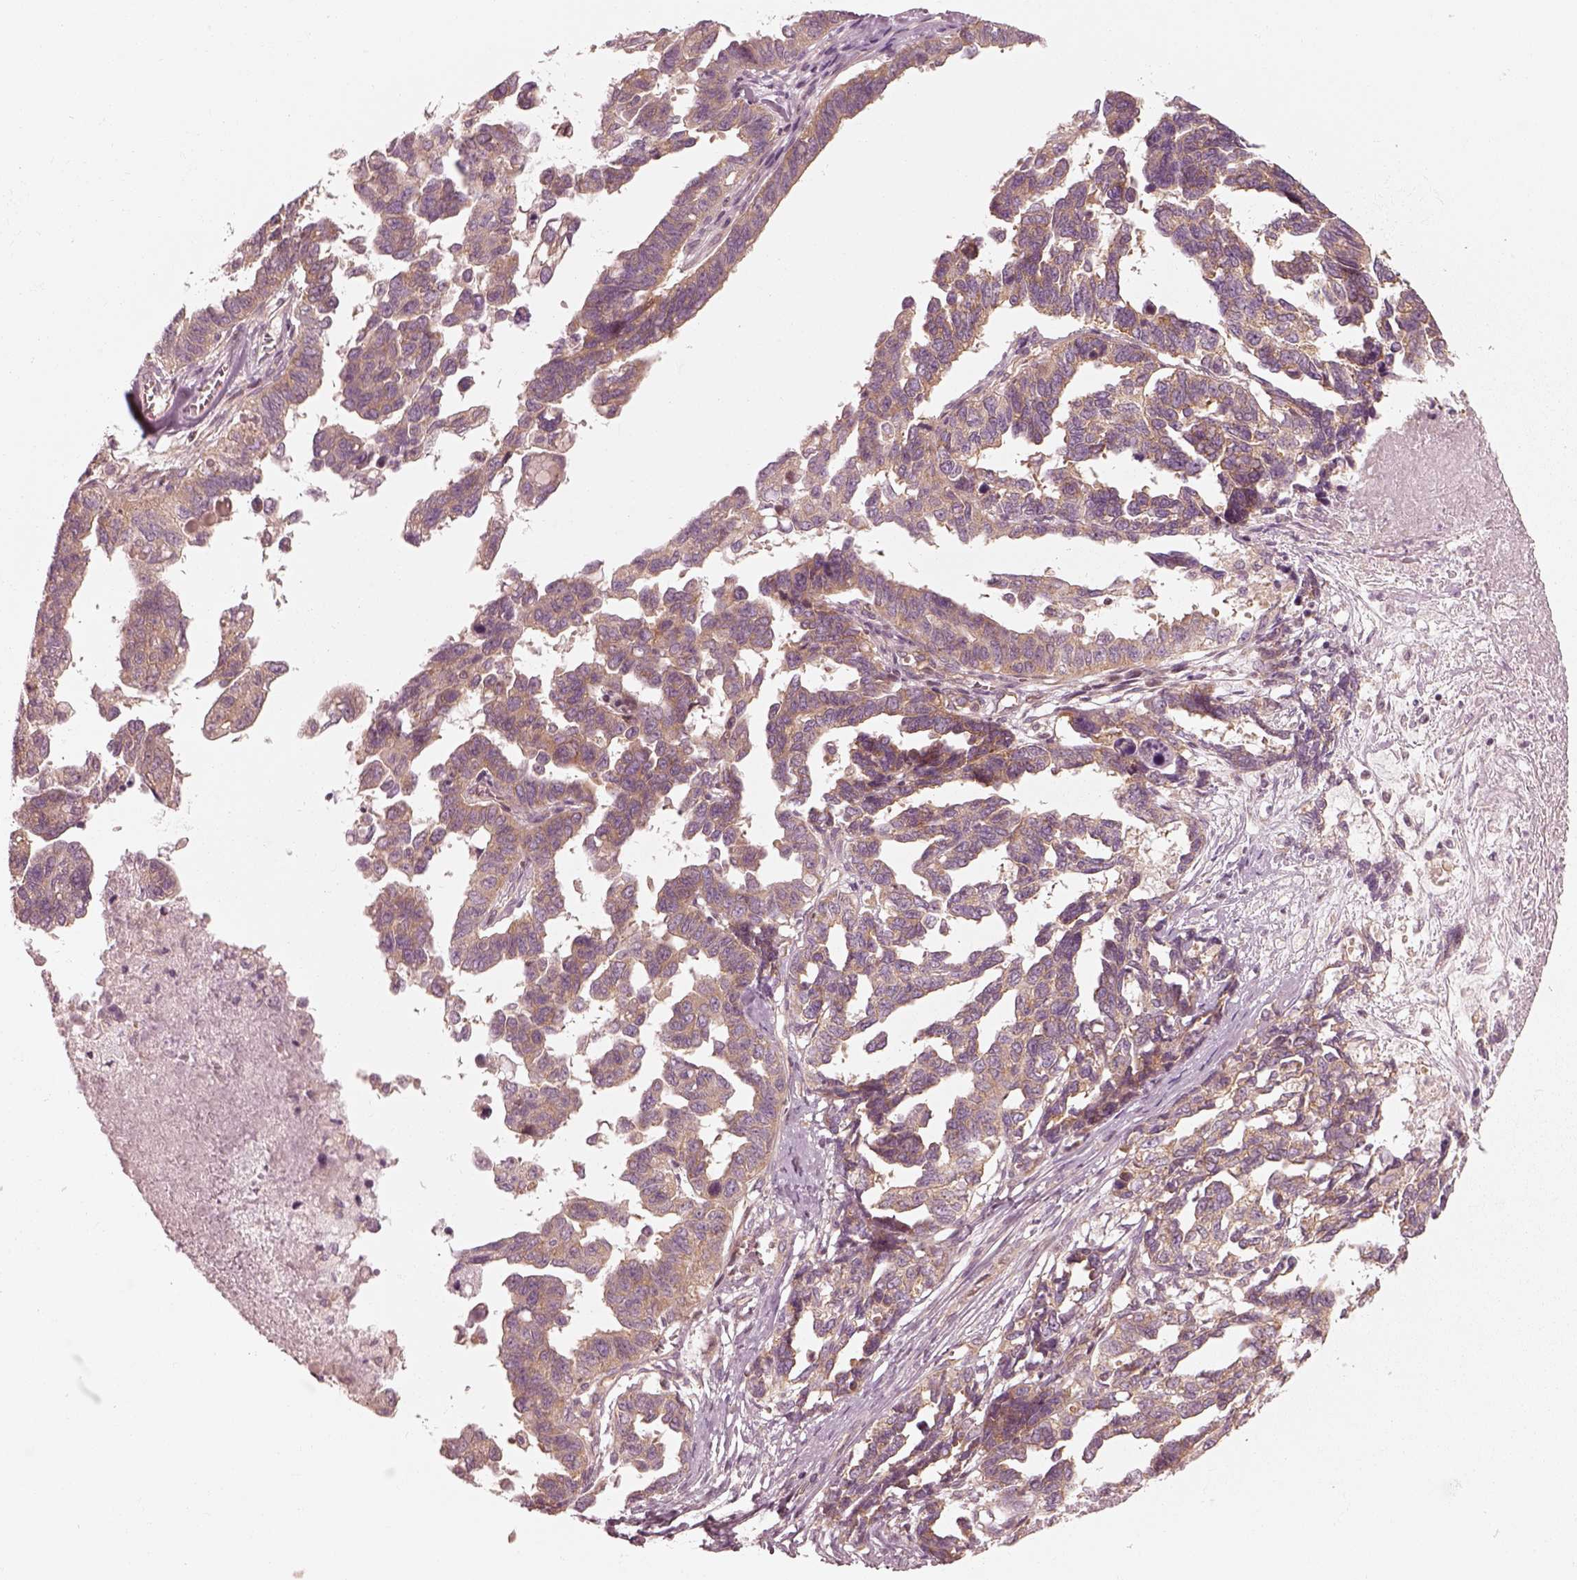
{"staining": {"intensity": "moderate", "quantity": ">75%", "location": "cytoplasmic/membranous"}, "tissue": "ovarian cancer", "cell_type": "Tumor cells", "image_type": "cancer", "snomed": [{"axis": "morphology", "description": "Cystadenocarcinoma, serous, NOS"}, {"axis": "topography", "description": "Ovary"}], "caption": "An IHC histopathology image of neoplastic tissue is shown. Protein staining in brown shows moderate cytoplasmic/membranous positivity in ovarian cancer (serous cystadenocarcinoma) within tumor cells.", "gene": "CNOT2", "patient": {"sex": "female", "age": 69}}